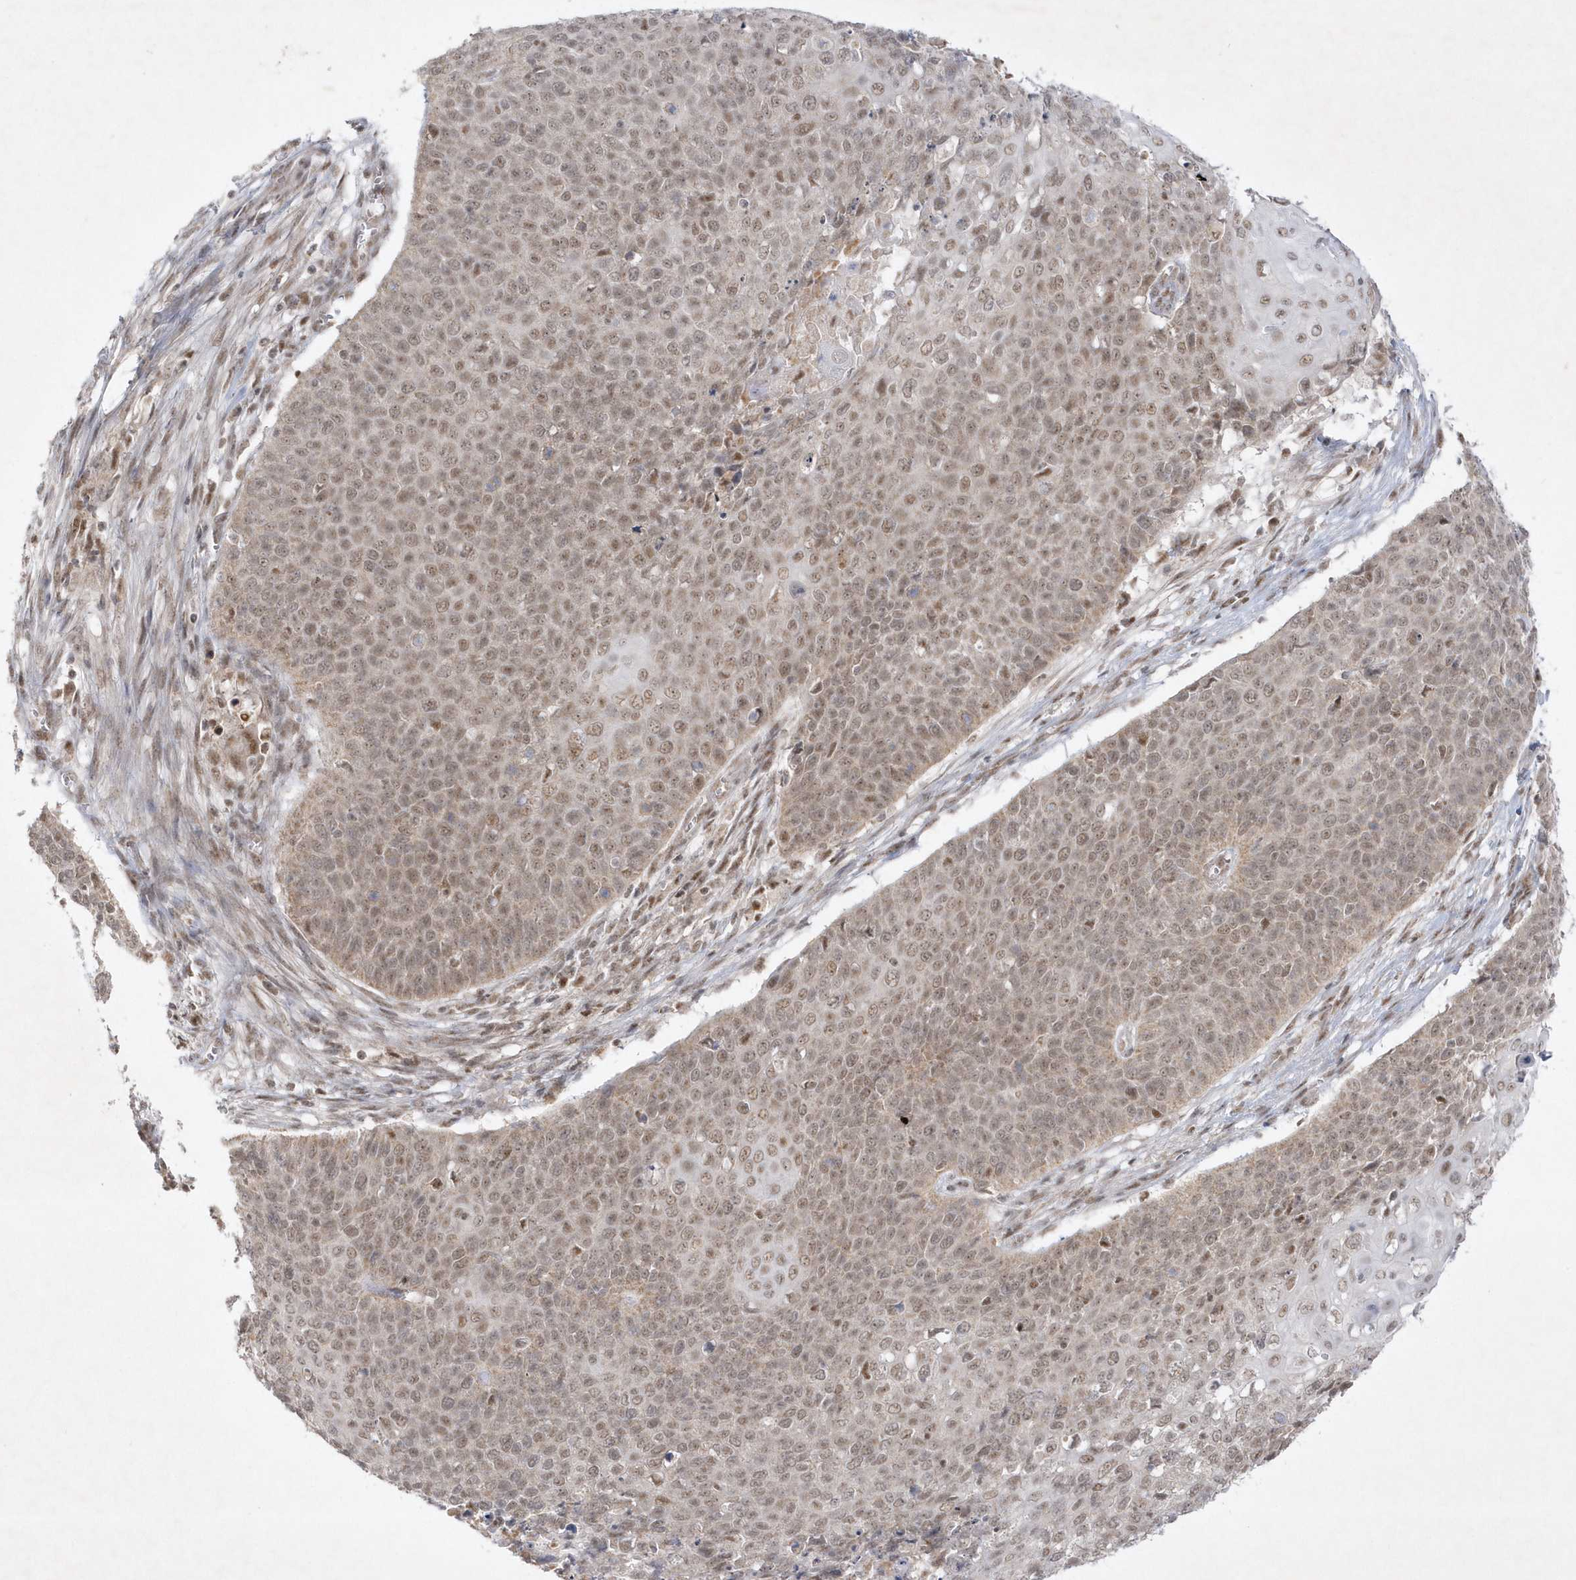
{"staining": {"intensity": "moderate", "quantity": "25%-75%", "location": "nuclear"}, "tissue": "cervical cancer", "cell_type": "Tumor cells", "image_type": "cancer", "snomed": [{"axis": "morphology", "description": "Squamous cell carcinoma, NOS"}, {"axis": "topography", "description": "Cervix"}], "caption": "This image shows immunohistochemistry staining of cervical cancer, with medium moderate nuclear staining in approximately 25%-75% of tumor cells.", "gene": "CPSF3", "patient": {"sex": "female", "age": 39}}